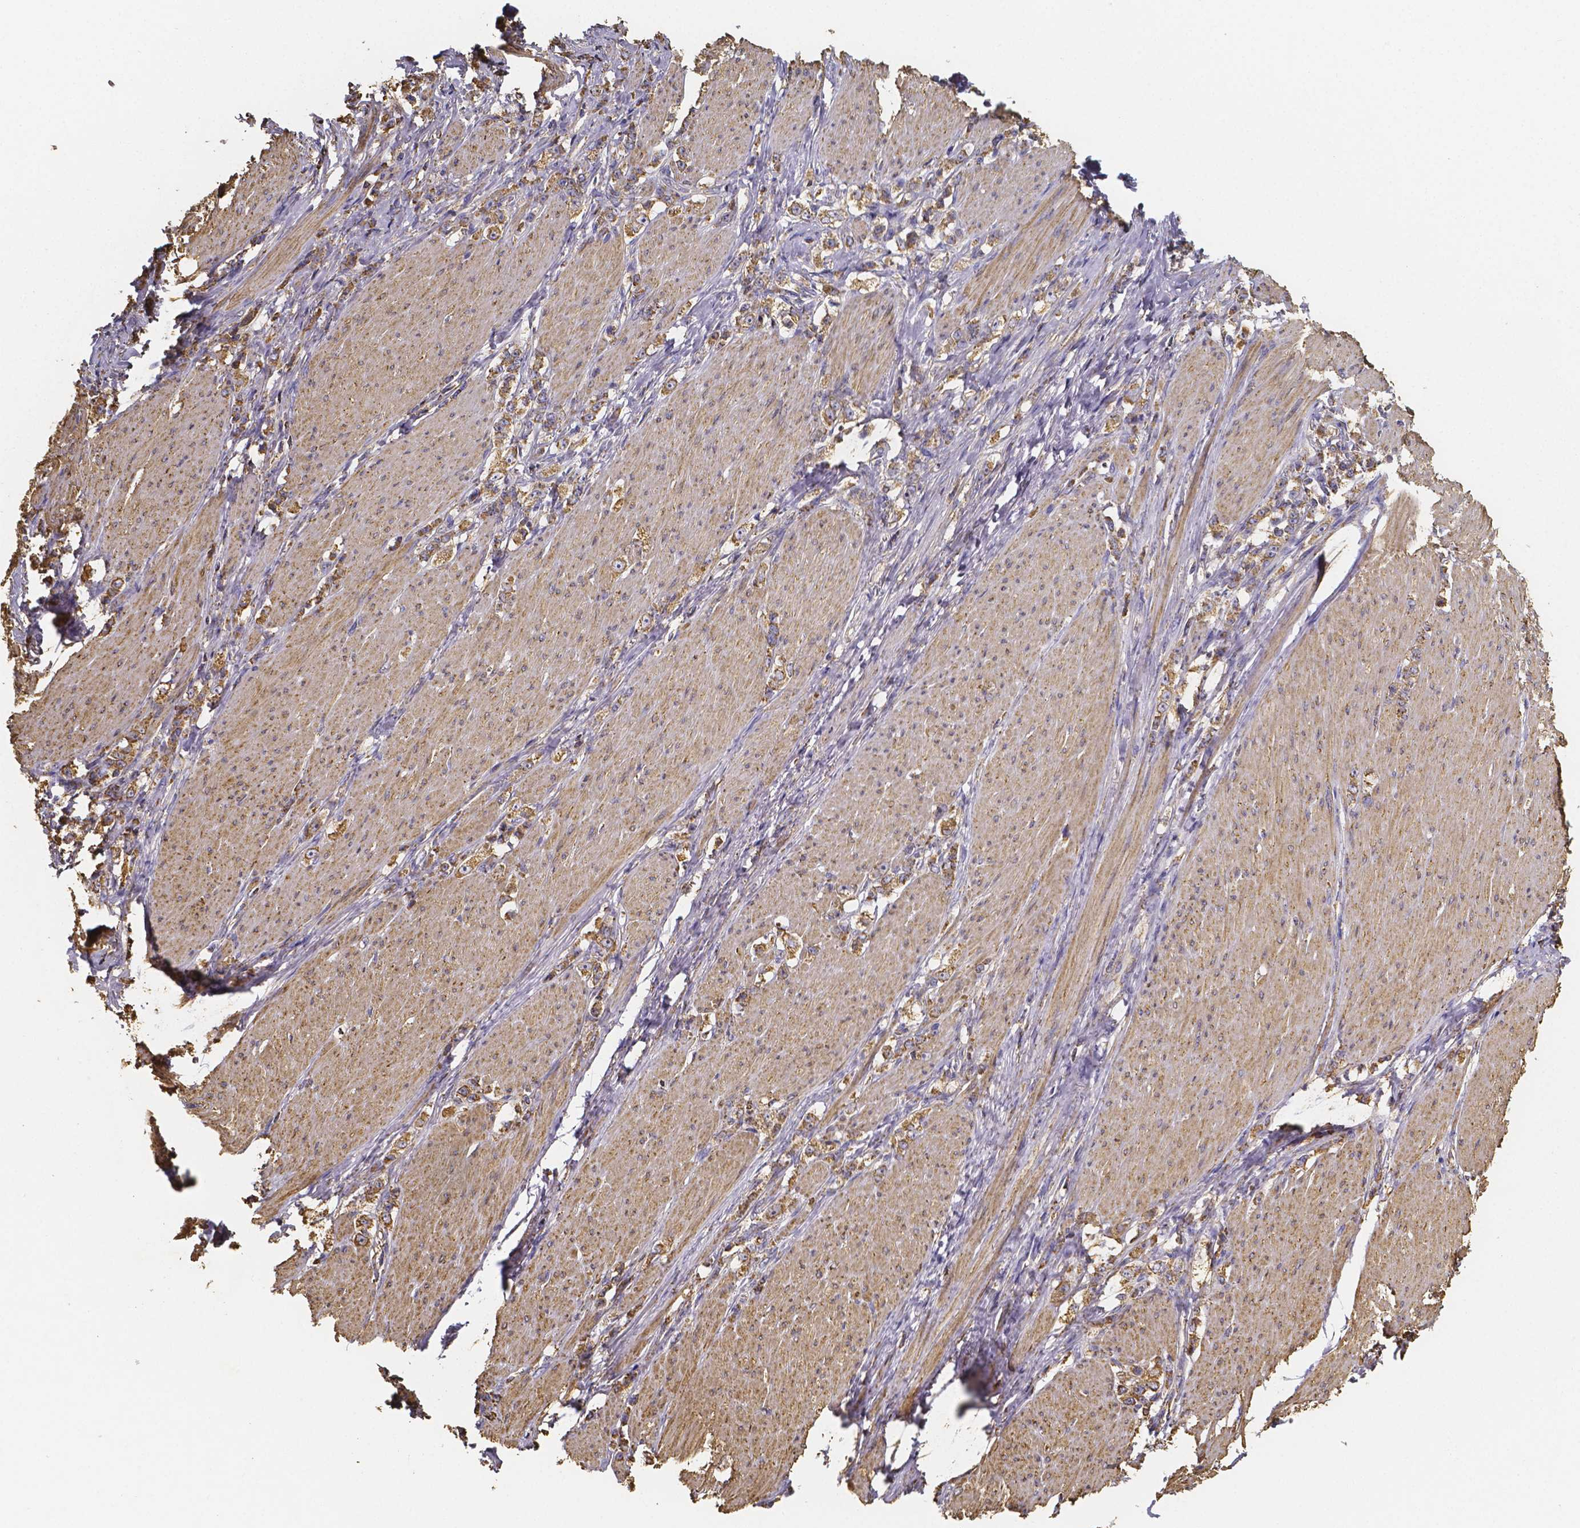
{"staining": {"intensity": "moderate", "quantity": ">75%", "location": "cytoplasmic/membranous"}, "tissue": "stomach cancer", "cell_type": "Tumor cells", "image_type": "cancer", "snomed": [{"axis": "morphology", "description": "Adenocarcinoma, NOS"}, {"axis": "topography", "description": "Stomach, lower"}], "caption": "Human adenocarcinoma (stomach) stained with a protein marker shows moderate staining in tumor cells.", "gene": "SLC35D2", "patient": {"sex": "male", "age": 88}}